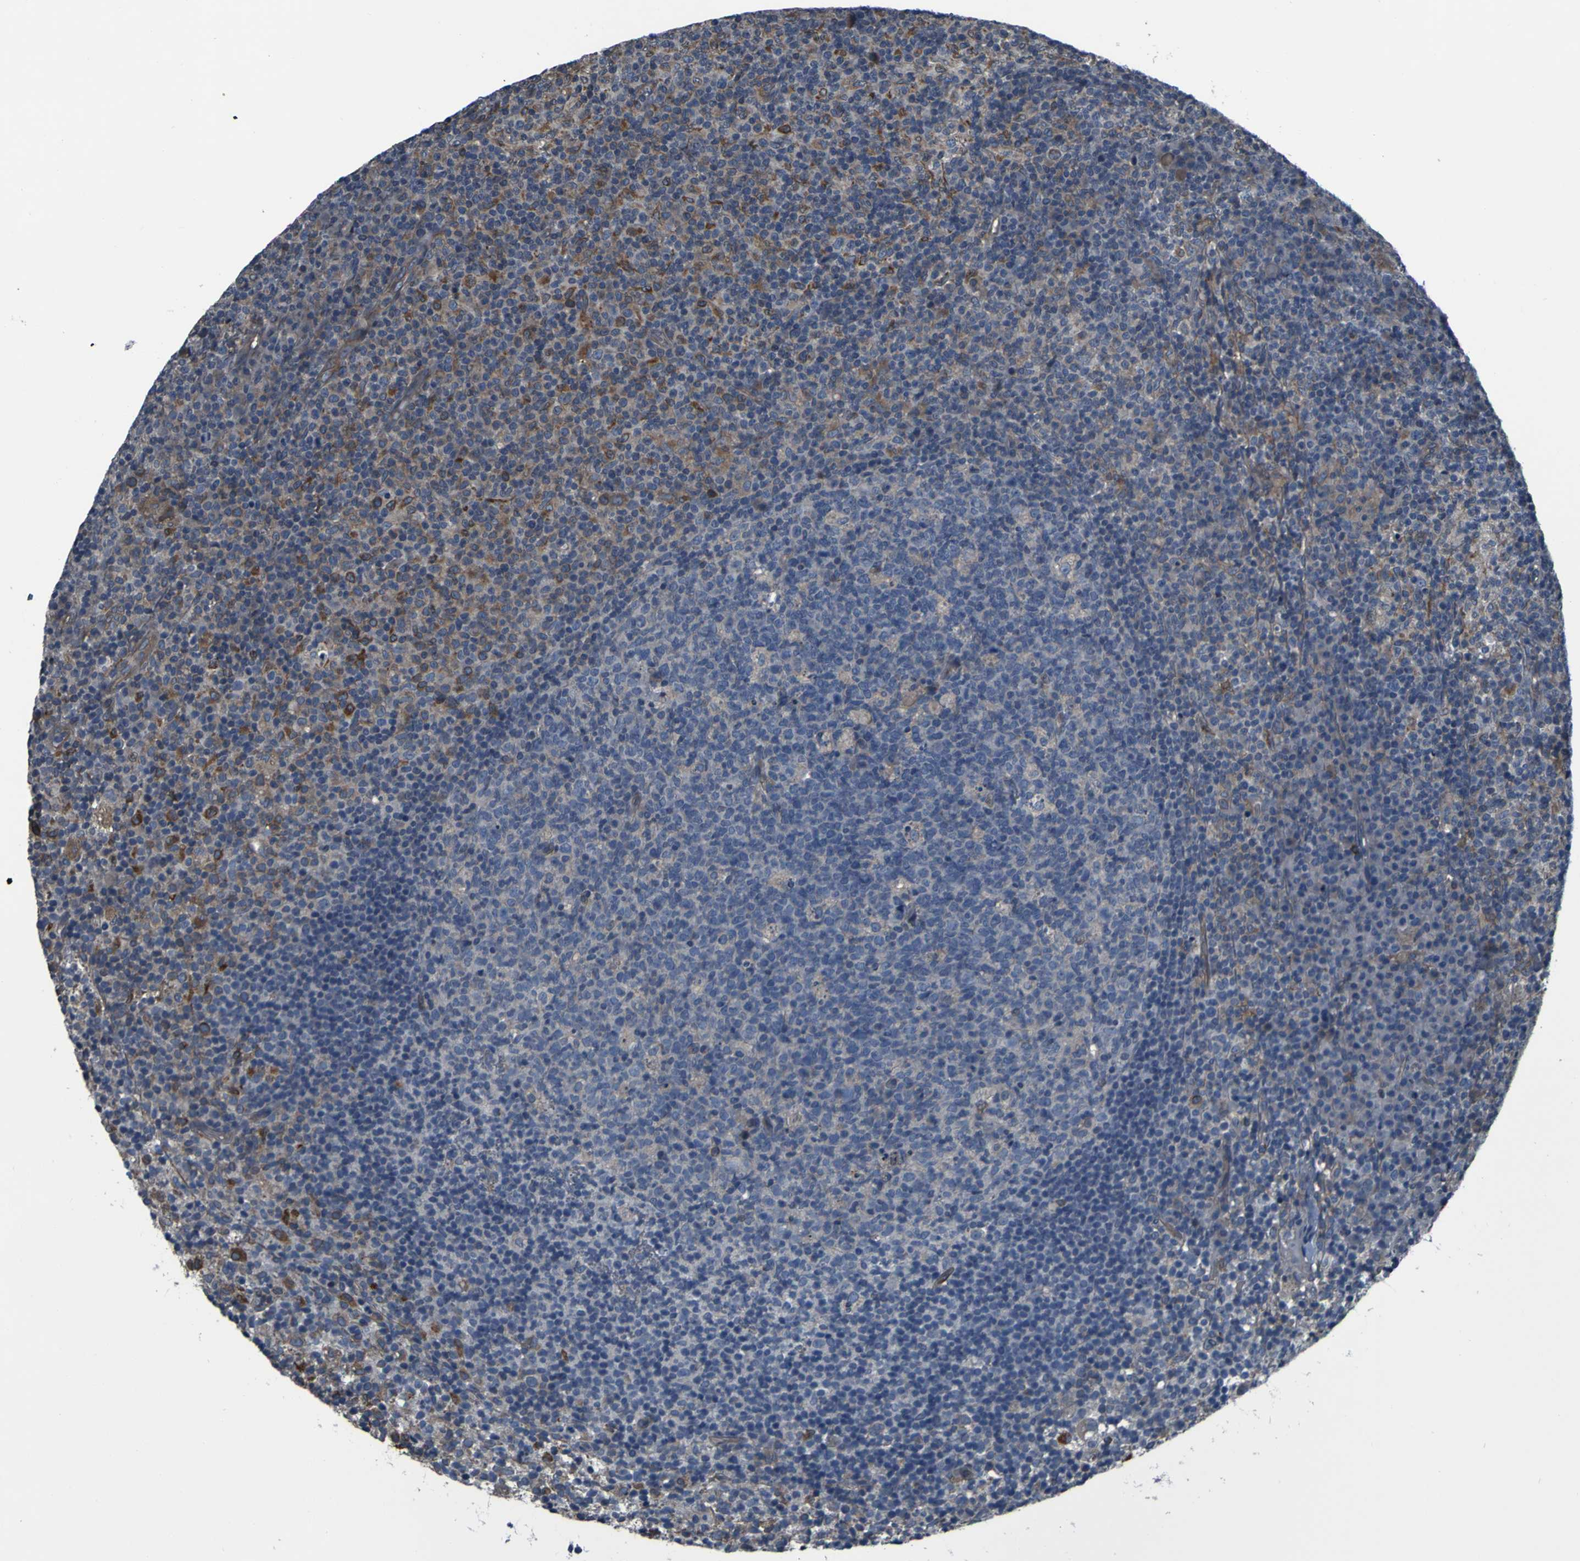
{"staining": {"intensity": "negative", "quantity": "none", "location": "none"}, "tissue": "lymph node", "cell_type": "Germinal center cells", "image_type": "normal", "snomed": [{"axis": "morphology", "description": "Normal tissue, NOS"}, {"axis": "morphology", "description": "Inflammation, NOS"}, {"axis": "topography", "description": "Lymph node"}], "caption": "Unremarkable lymph node was stained to show a protein in brown. There is no significant positivity in germinal center cells. (DAB immunohistochemistry (IHC) visualized using brightfield microscopy, high magnification).", "gene": "GRAMD1A", "patient": {"sex": "male", "age": 55}}